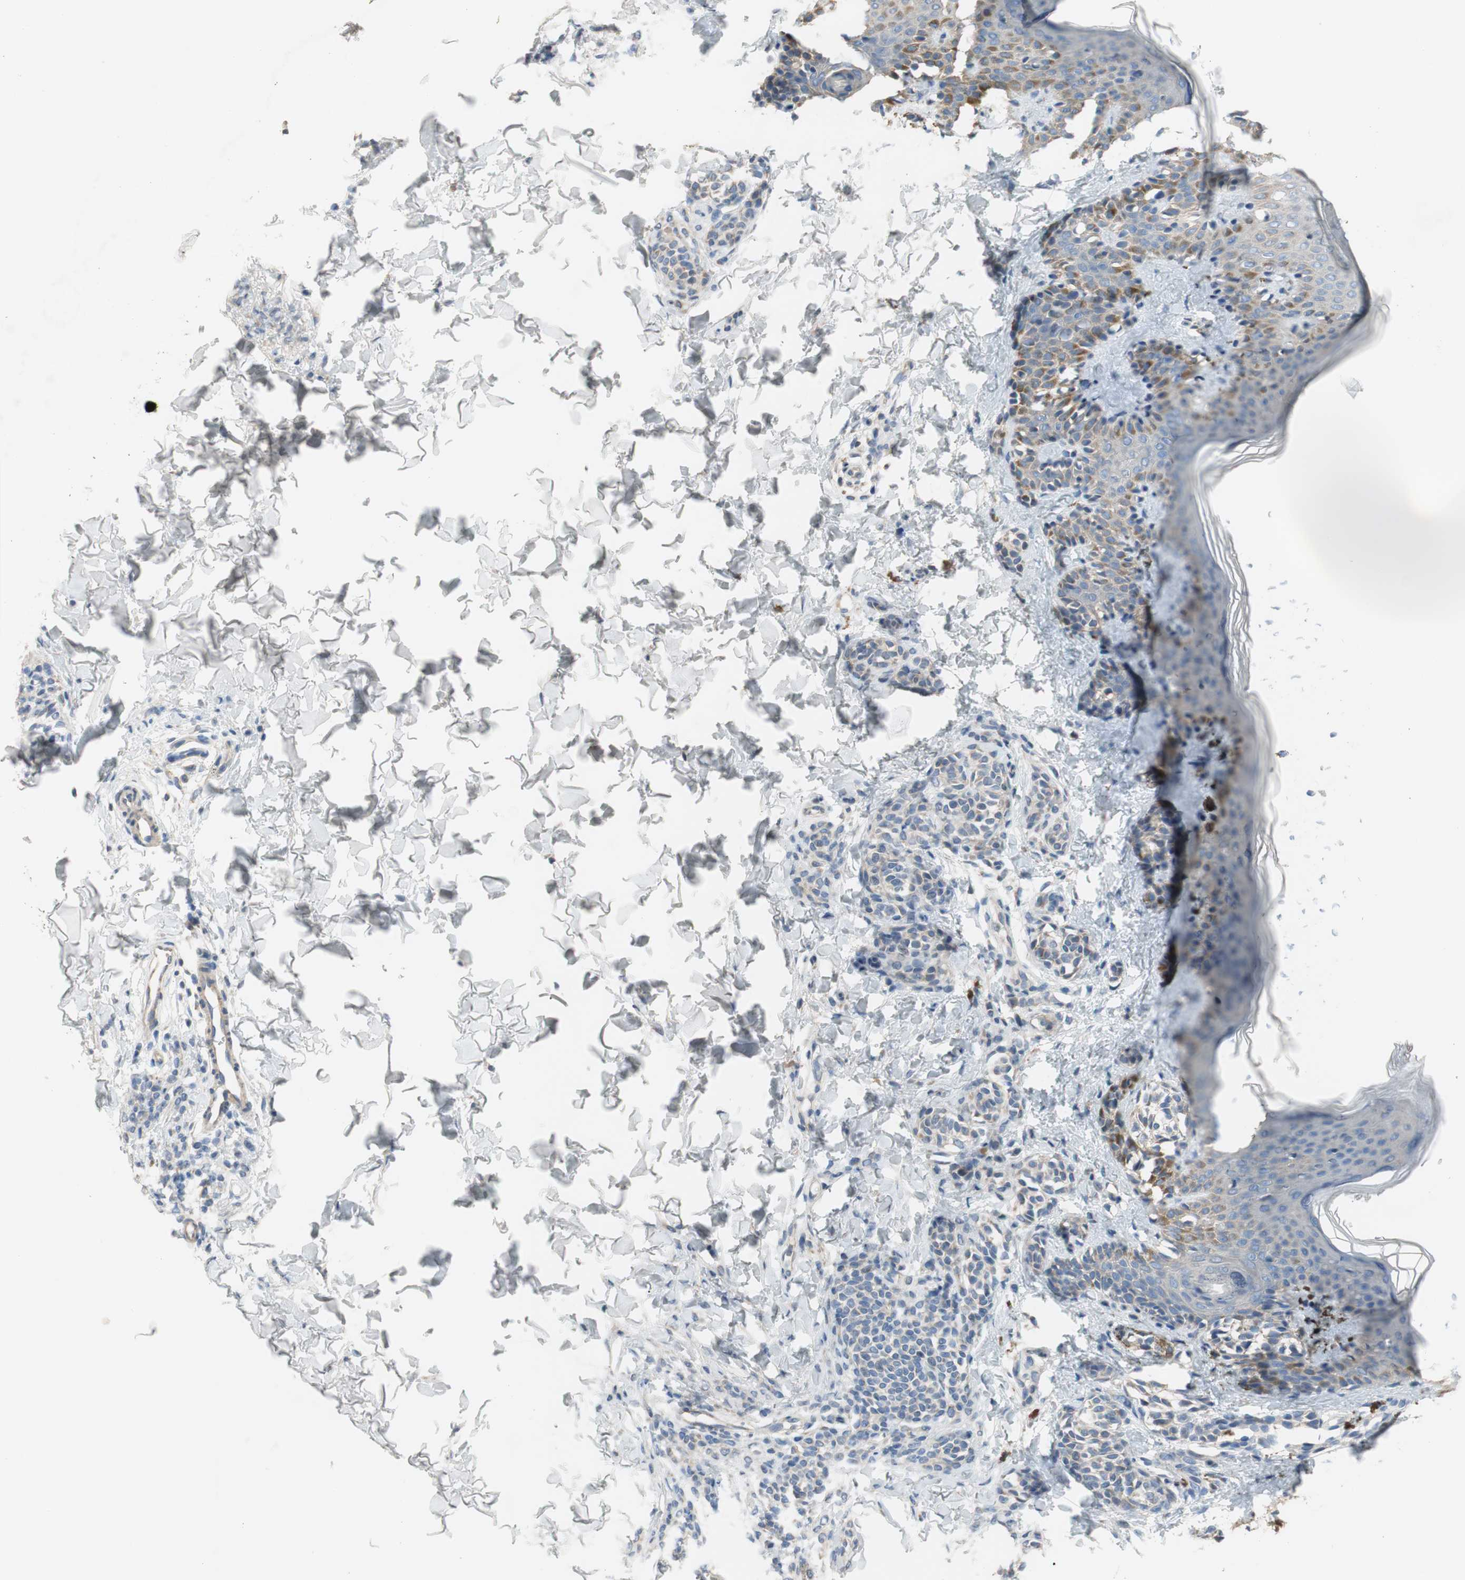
{"staining": {"intensity": "negative", "quantity": "none", "location": "none"}, "tissue": "skin", "cell_type": "Fibroblasts", "image_type": "normal", "snomed": [{"axis": "morphology", "description": "Normal tissue, NOS"}, {"axis": "topography", "description": "Skin"}], "caption": "IHC histopathology image of normal skin: human skin stained with DAB demonstrates no significant protein expression in fibroblasts. The staining is performed using DAB (3,3'-diaminobenzidine) brown chromogen with nuclei counter-stained in using hematoxylin.", "gene": "TACR3", "patient": {"sex": "male", "age": 16}}